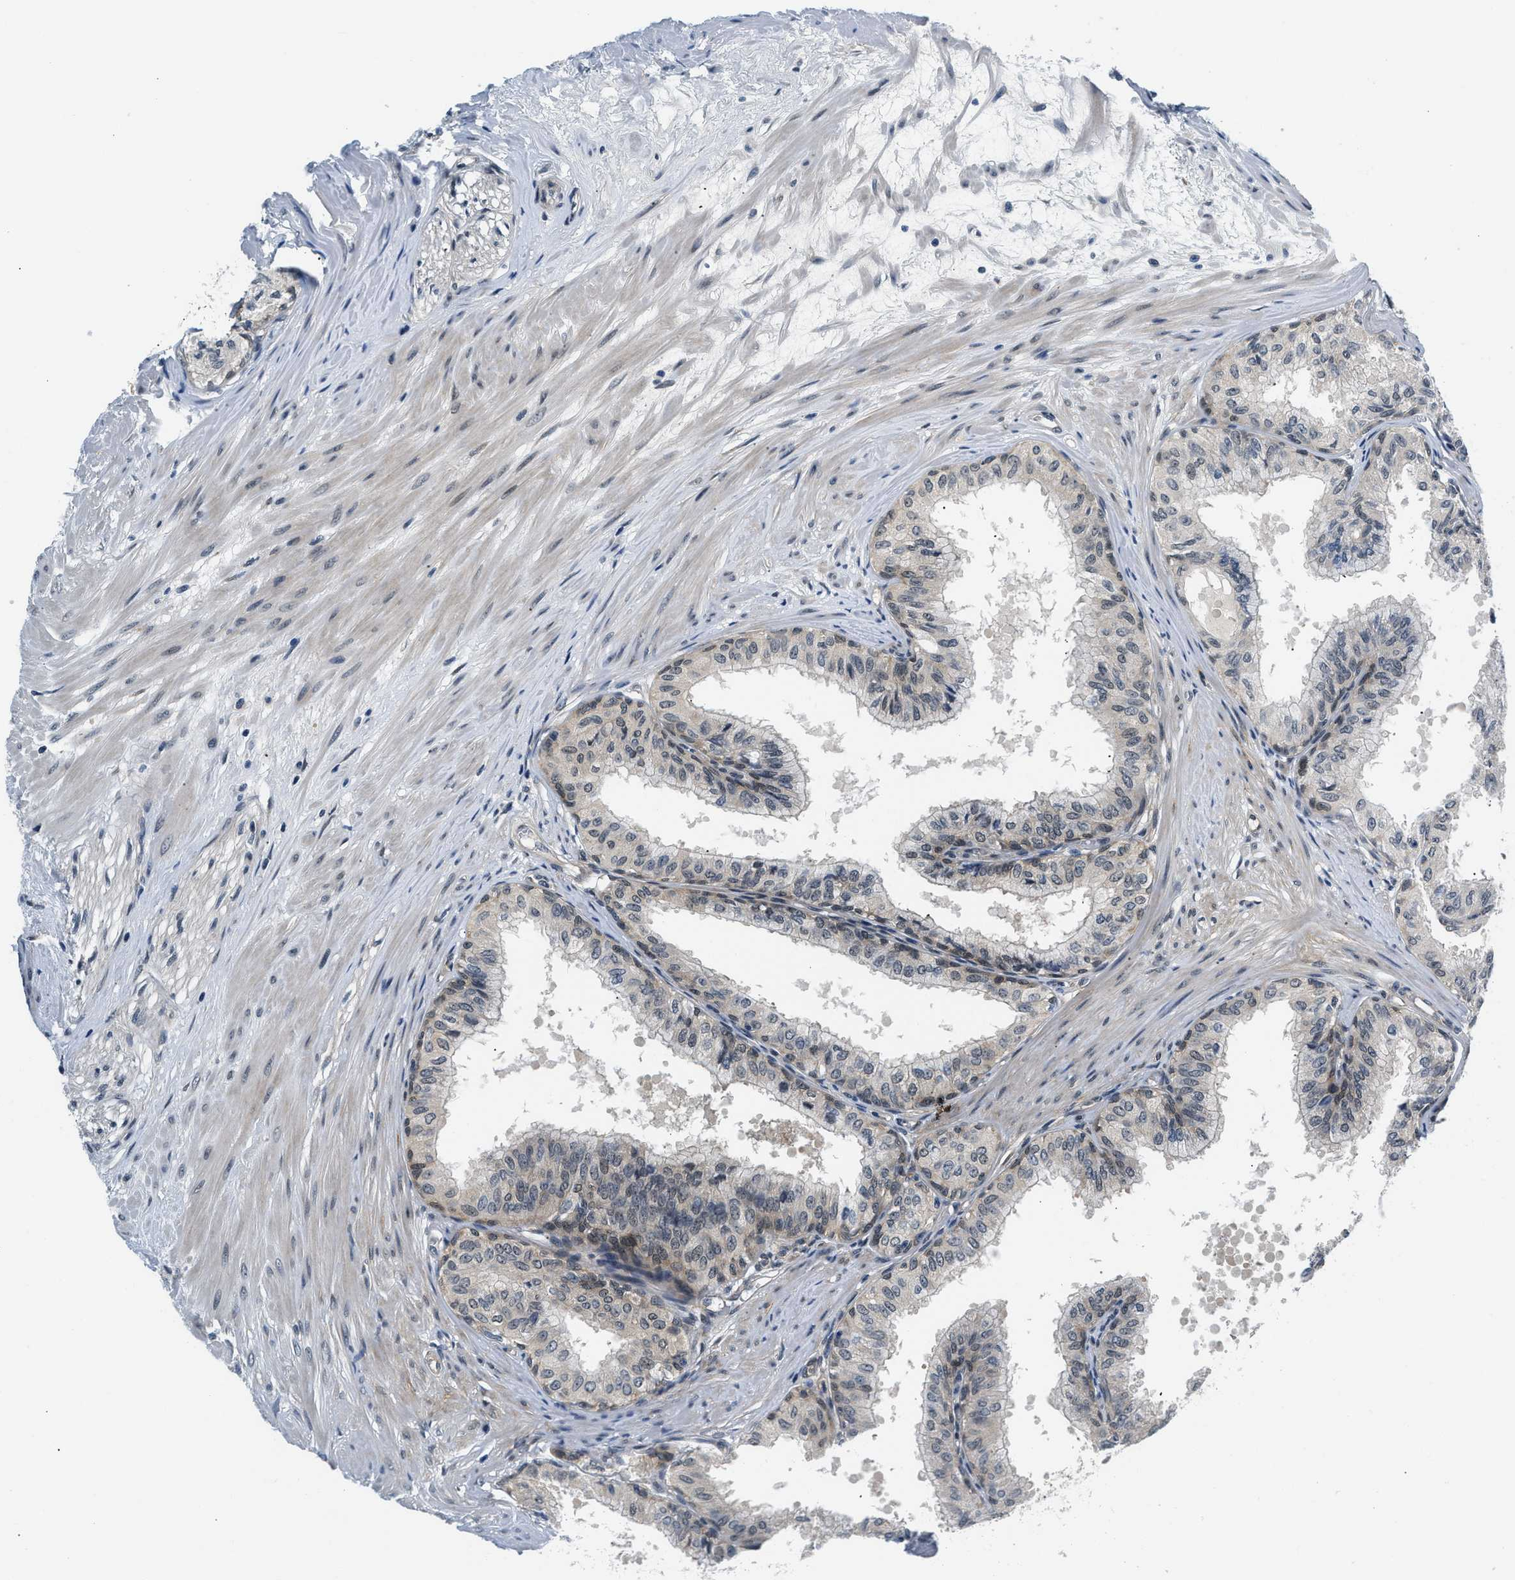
{"staining": {"intensity": "weak", "quantity": "<25%", "location": "cytoplasmic/membranous"}, "tissue": "seminal vesicle", "cell_type": "Glandular cells", "image_type": "normal", "snomed": [{"axis": "morphology", "description": "Normal tissue, NOS"}, {"axis": "topography", "description": "Prostate"}, {"axis": "topography", "description": "Seminal veicle"}], "caption": "The photomicrograph shows no staining of glandular cells in benign seminal vesicle. Nuclei are stained in blue.", "gene": "SMAD4", "patient": {"sex": "male", "age": 60}}